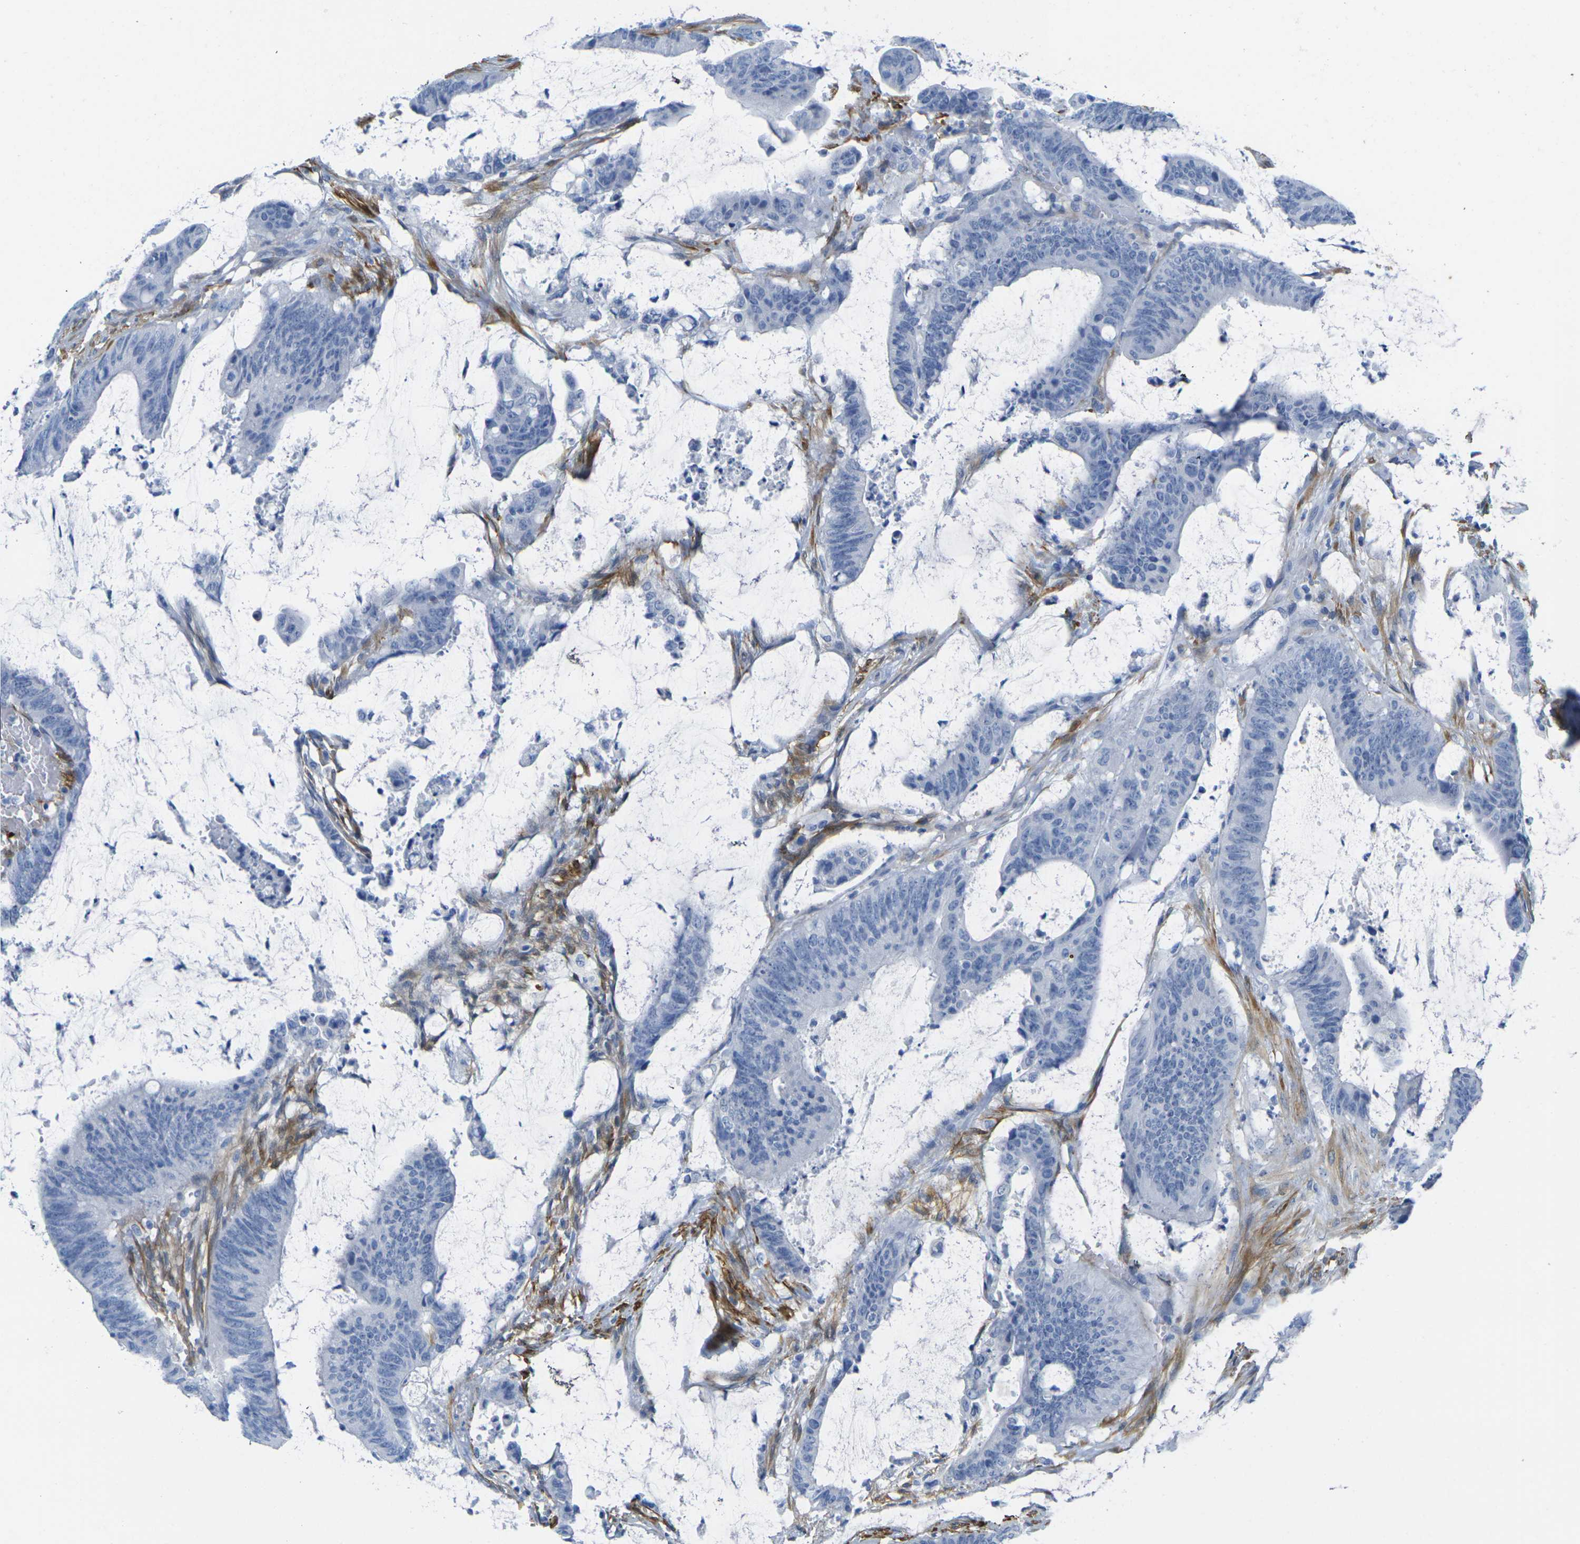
{"staining": {"intensity": "negative", "quantity": "none", "location": "none"}, "tissue": "colorectal cancer", "cell_type": "Tumor cells", "image_type": "cancer", "snomed": [{"axis": "morphology", "description": "Adenocarcinoma, NOS"}, {"axis": "topography", "description": "Rectum"}], "caption": "Immunohistochemical staining of human colorectal adenocarcinoma demonstrates no significant staining in tumor cells.", "gene": "CNN1", "patient": {"sex": "female", "age": 66}}